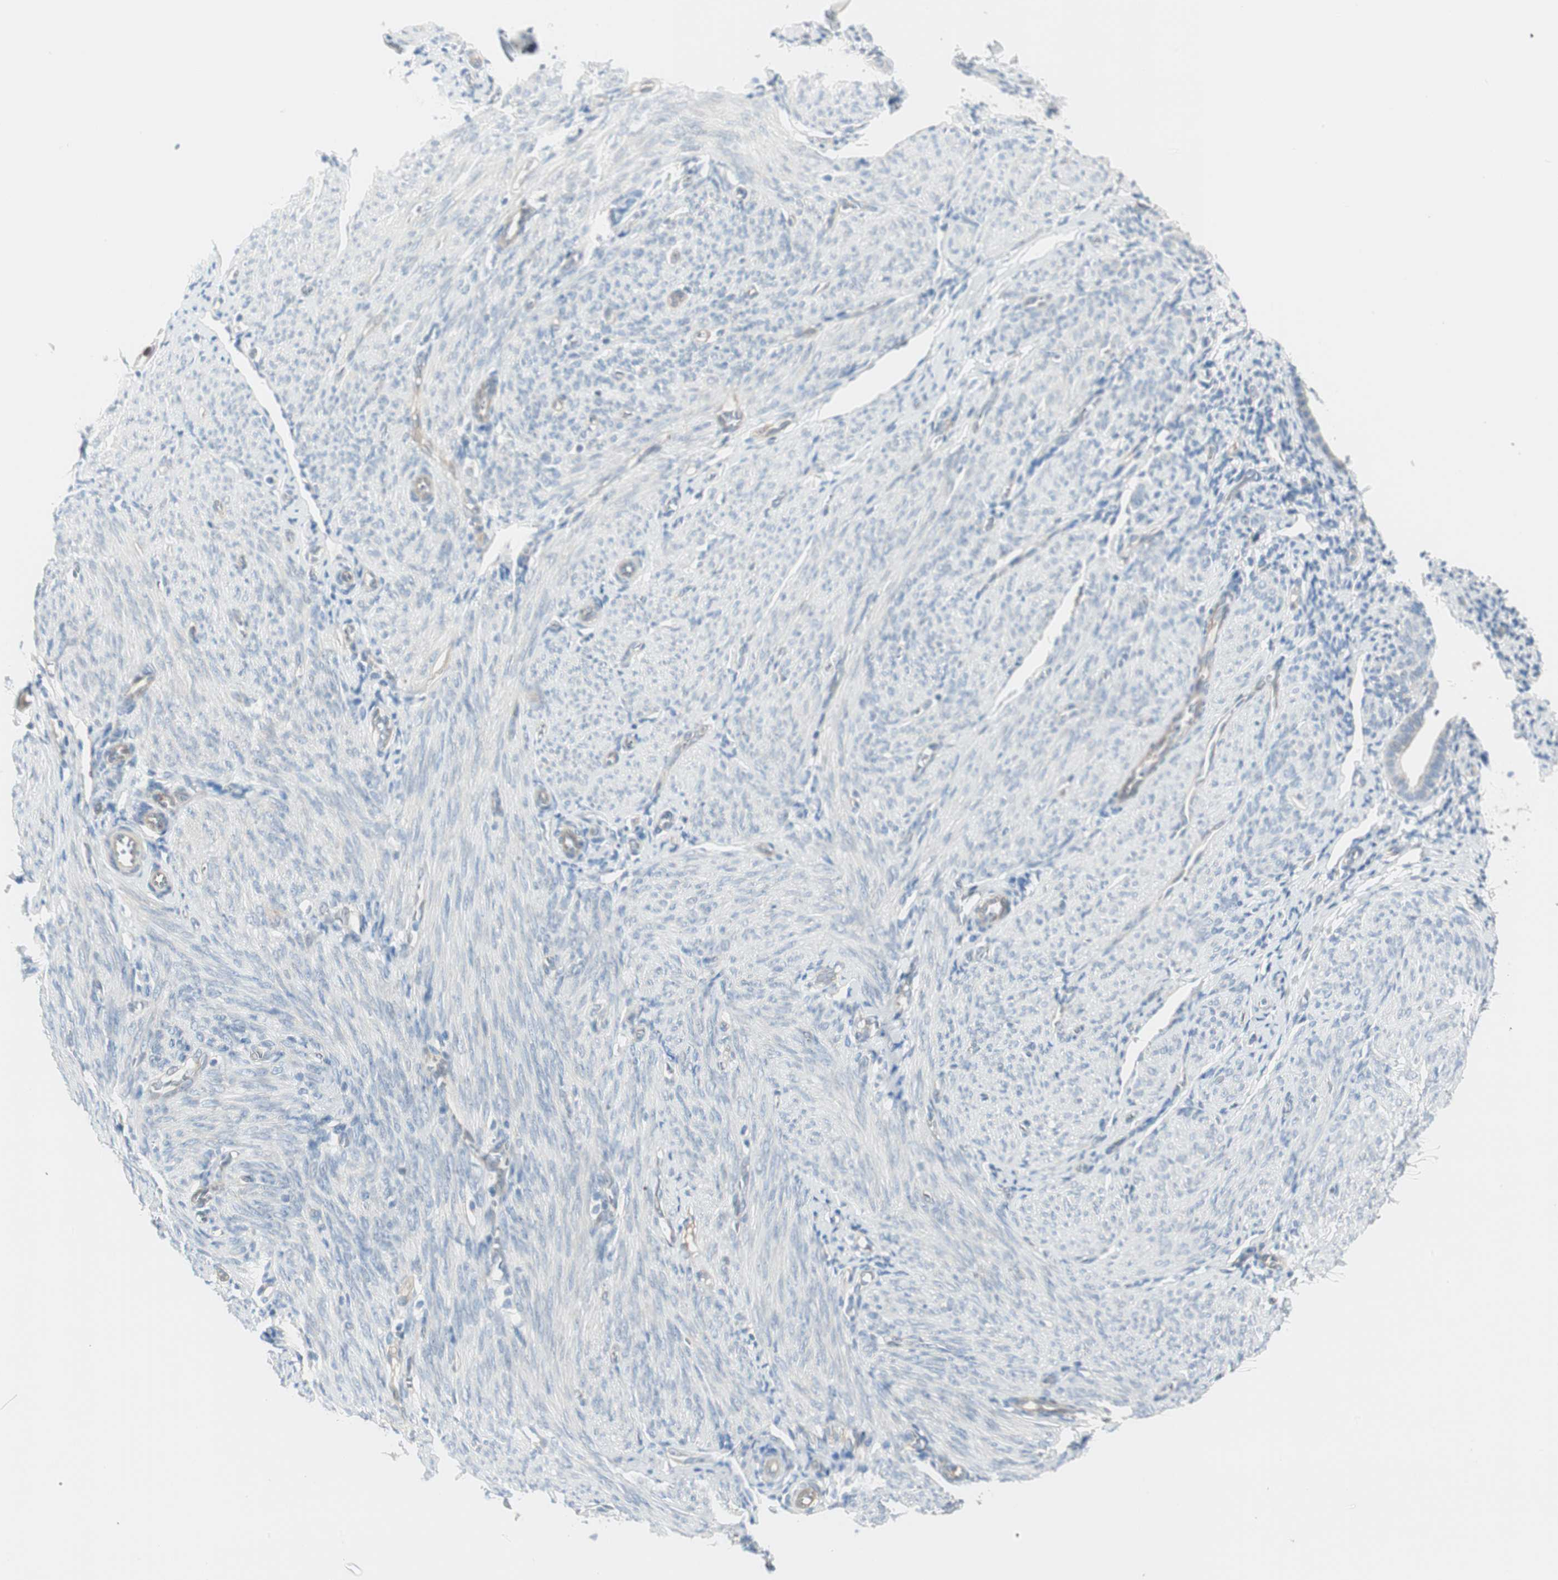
{"staining": {"intensity": "negative", "quantity": "none", "location": "none"}, "tissue": "endometrium", "cell_type": "Cells in endometrial stroma", "image_type": "normal", "snomed": [{"axis": "morphology", "description": "Normal tissue, NOS"}, {"axis": "topography", "description": "Endometrium"}], "caption": "High power microscopy image of an IHC micrograph of normal endometrium, revealing no significant expression in cells in endometrial stroma.", "gene": "CDK3", "patient": {"sex": "female", "age": 61}}